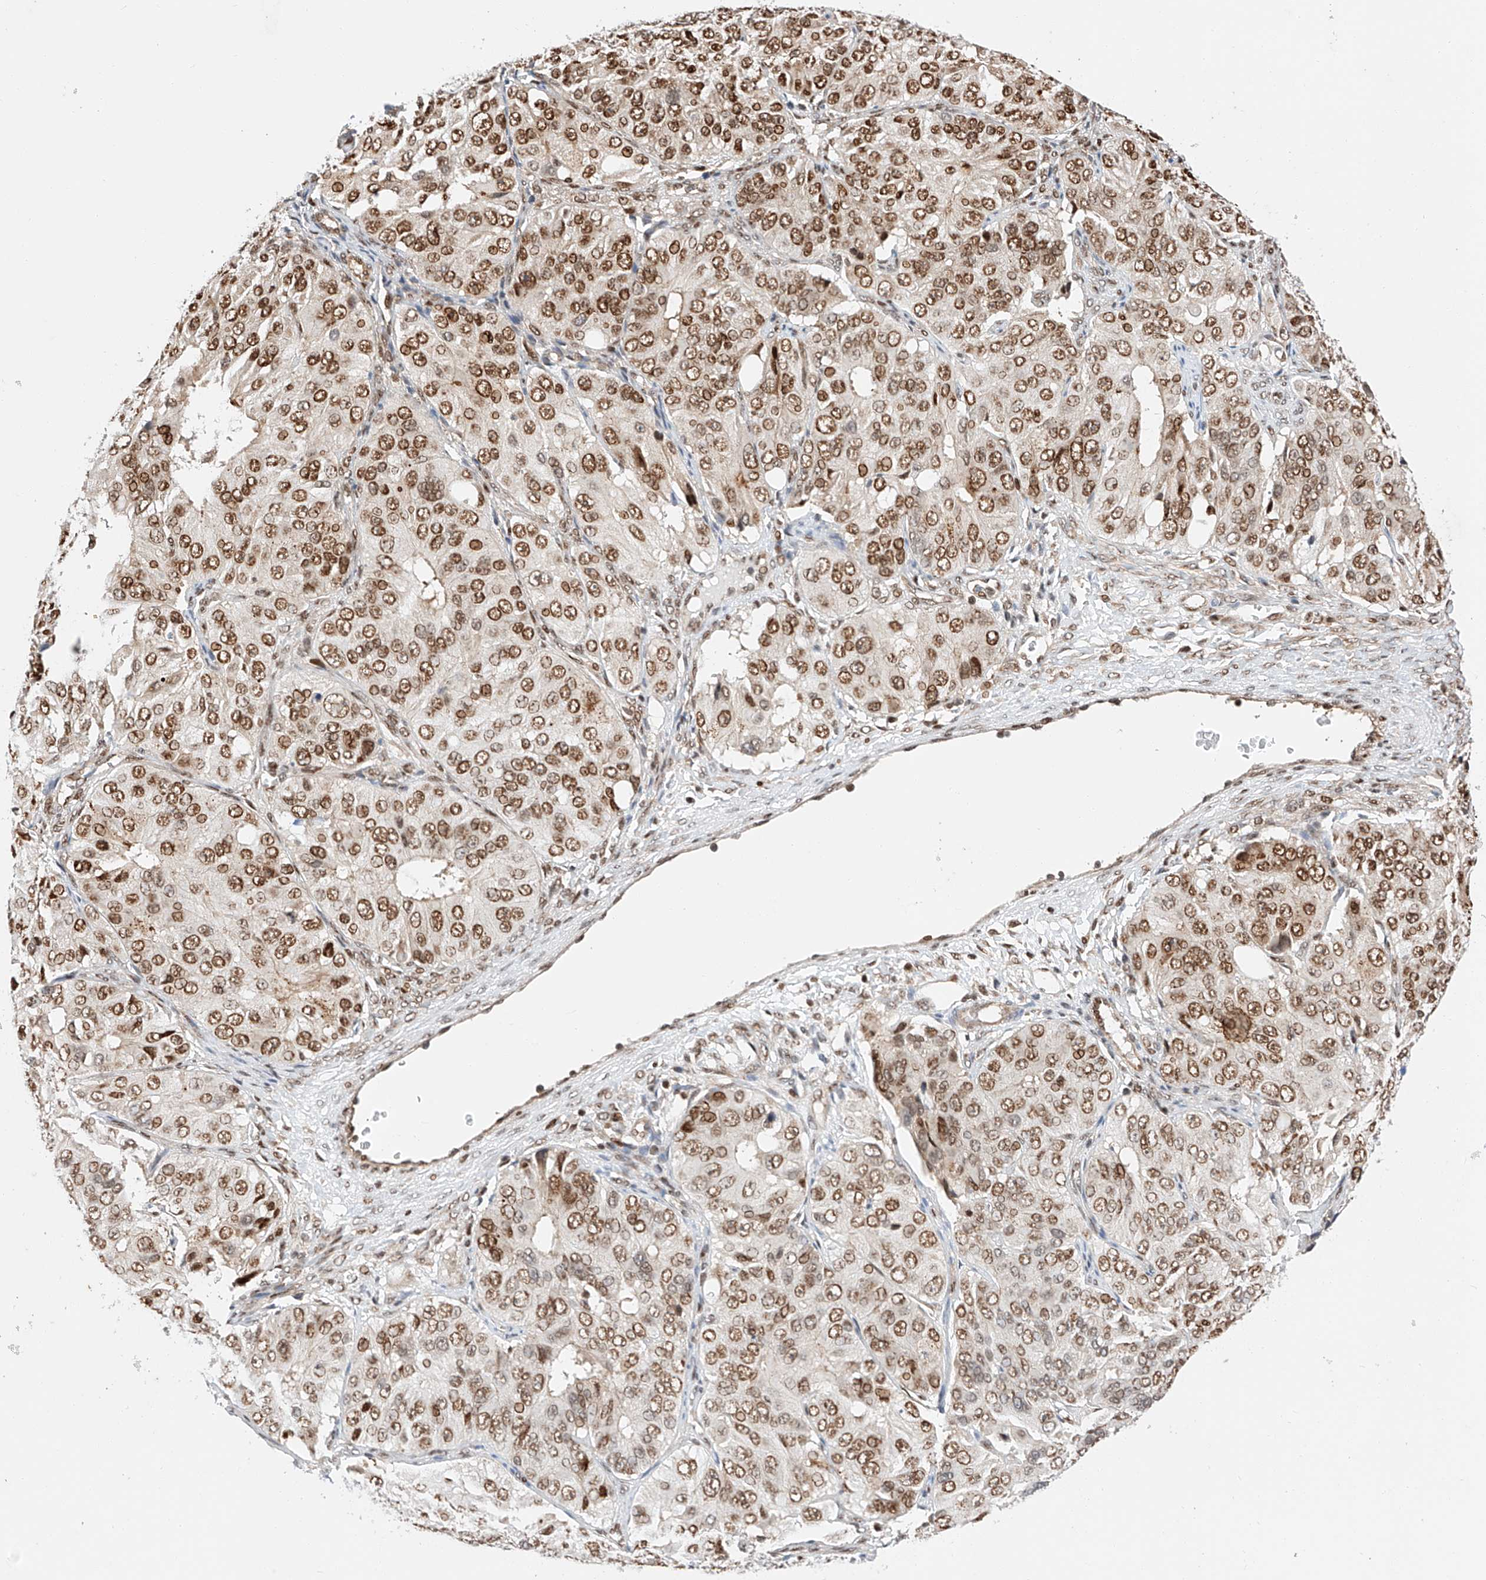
{"staining": {"intensity": "moderate", "quantity": ">75%", "location": "nuclear"}, "tissue": "ovarian cancer", "cell_type": "Tumor cells", "image_type": "cancer", "snomed": [{"axis": "morphology", "description": "Carcinoma, endometroid"}, {"axis": "topography", "description": "Ovary"}], "caption": "Protein expression analysis of human ovarian cancer reveals moderate nuclear staining in about >75% of tumor cells.", "gene": "HDAC9", "patient": {"sex": "female", "age": 51}}